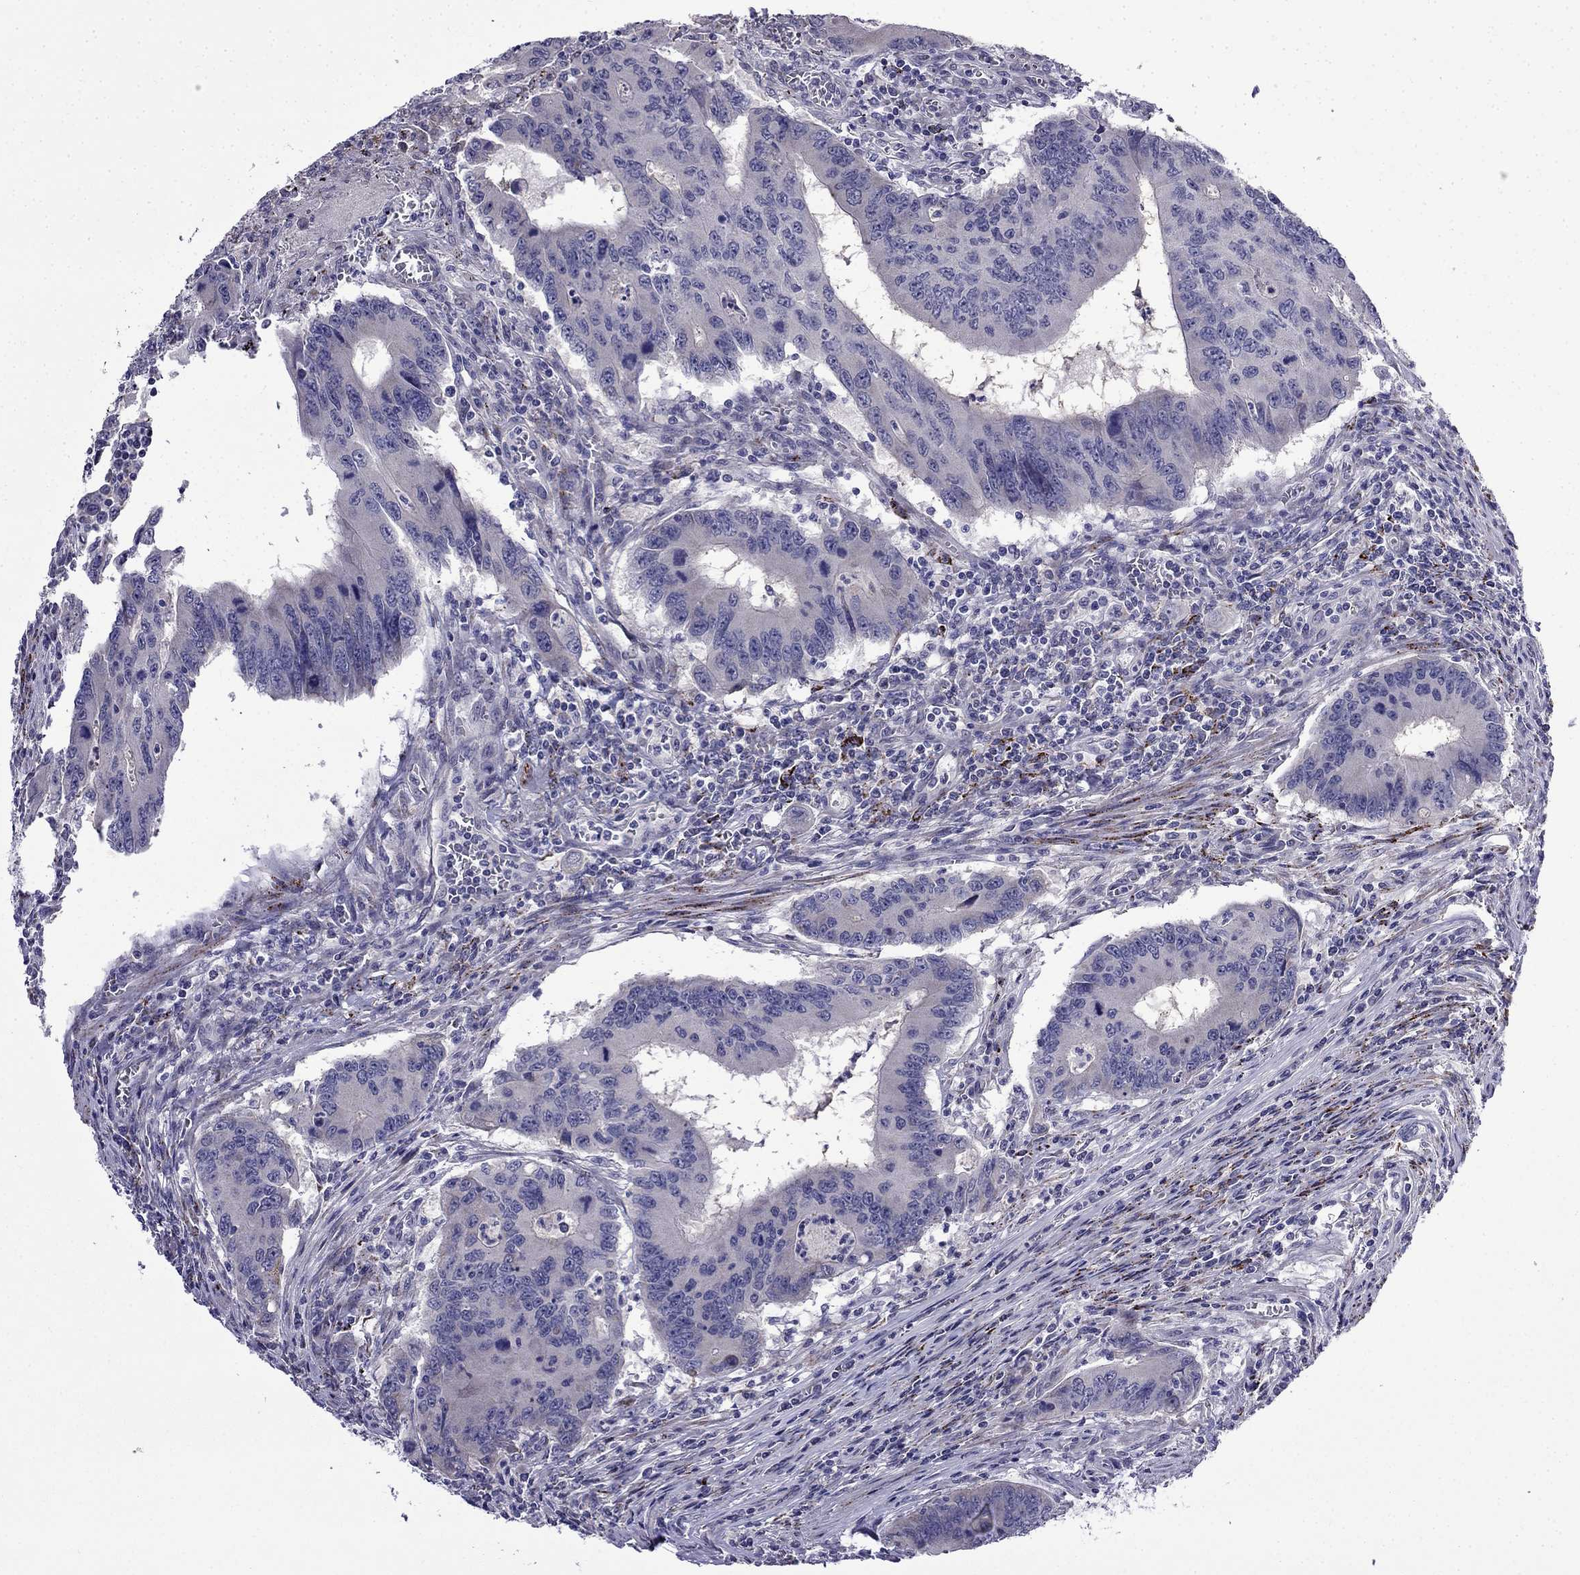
{"staining": {"intensity": "negative", "quantity": "none", "location": "none"}, "tissue": "colorectal cancer", "cell_type": "Tumor cells", "image_type": "cancer", "snomed": [{"axis": "morphology", "description": "Adenocarcinoma, NOS"}, {"axis": "topography", "description": "Colon"}], "caption": "Photomicrograph shows no significant protein staining in tumor cells of colorectal cancer.", "gene": "PI16", "patient": {"sex": "male", "age": 53}}